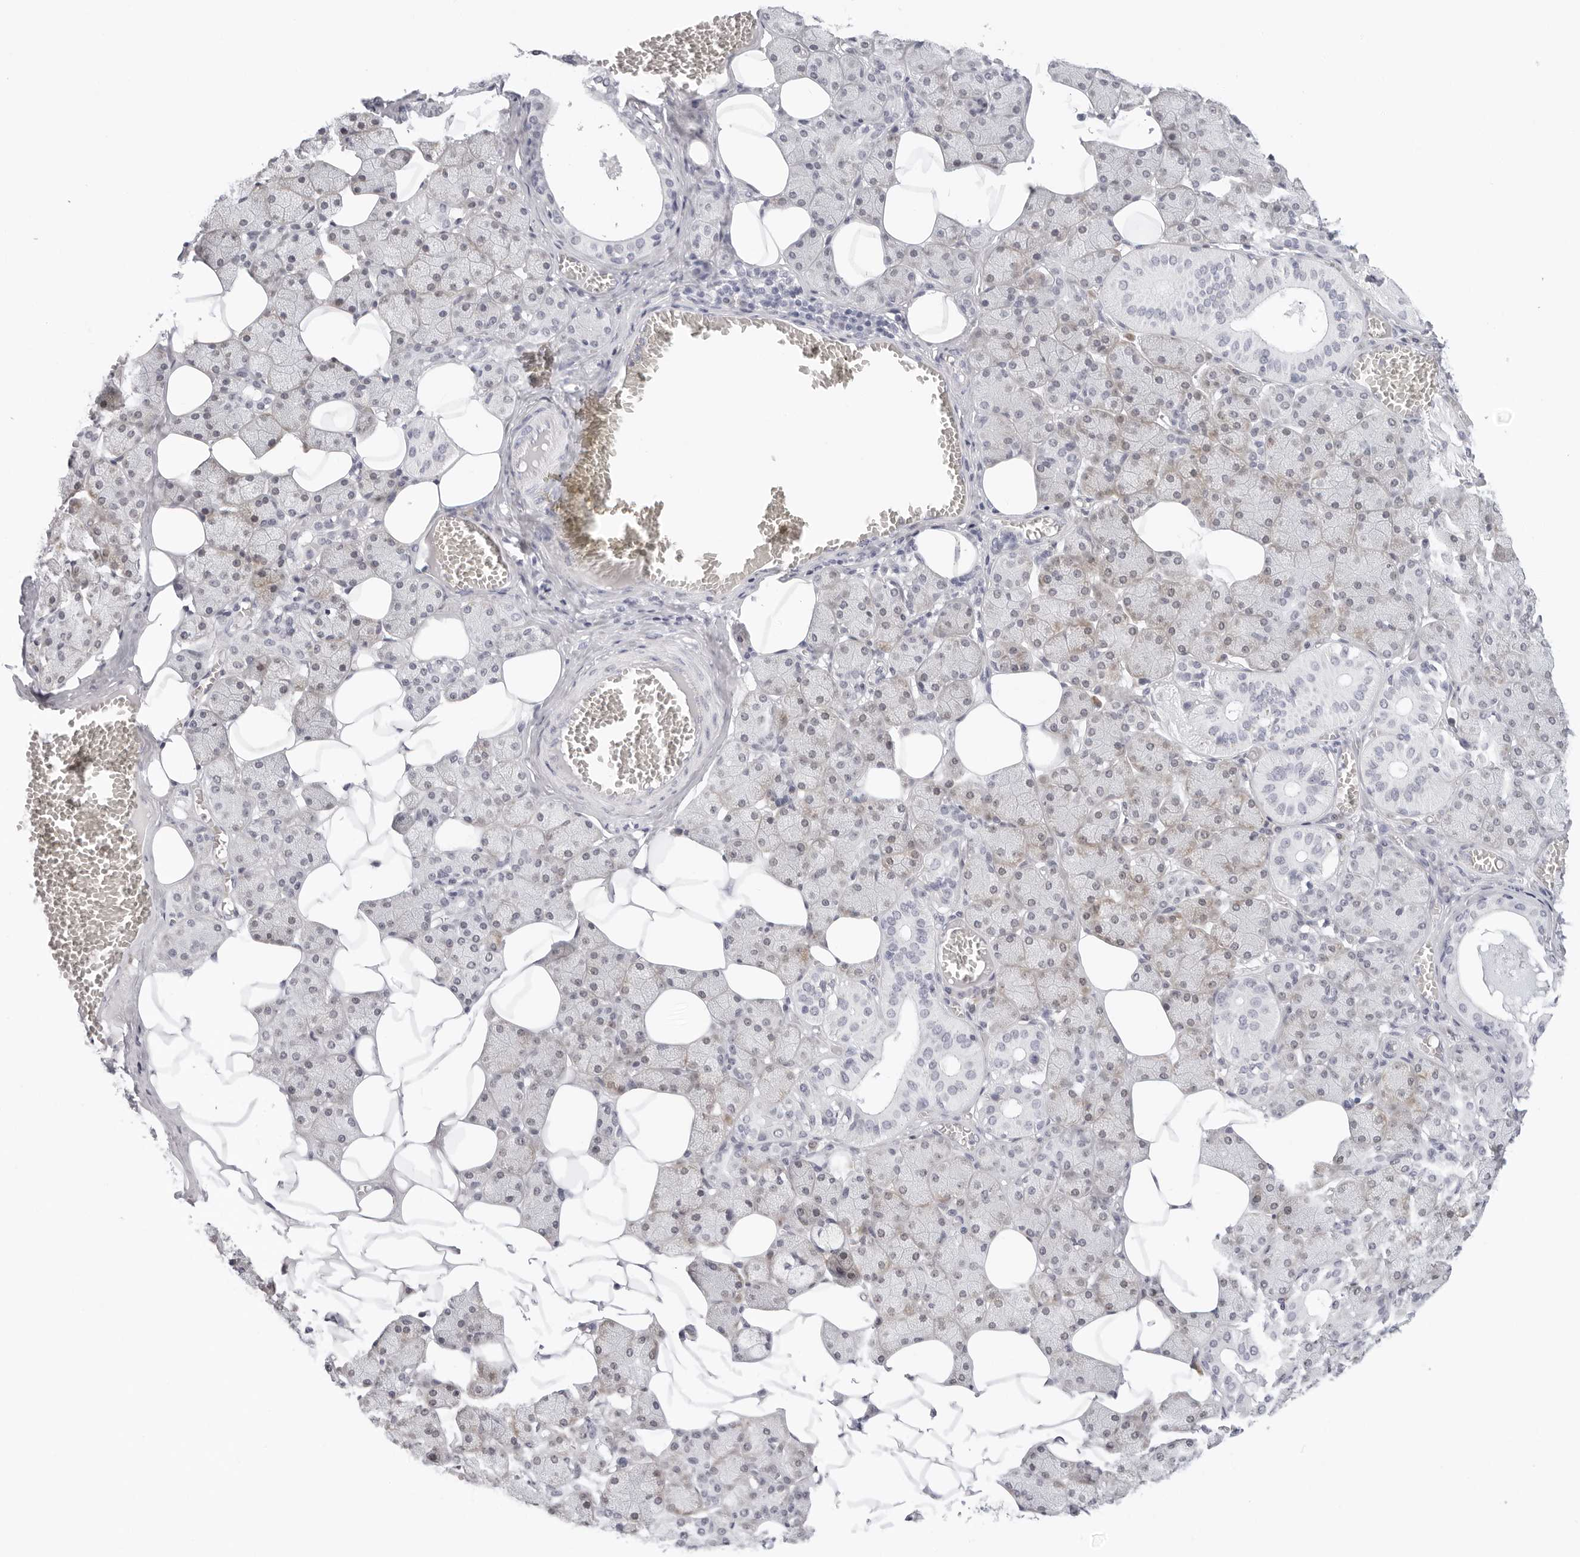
{"staining": {"intensity": "weak", "quantity": "<25%", "location": "nuclear"}, "tissue": "salivary gland", "cell_type": "Glandular cells", "image_type": "normal", "snomed": [{"axis": "morphology", "description": "Normal tissue, NOS"}, {"axis": "topography", "description": "Salivary gland"}], "caption": "The histopathology image exhibits no staining of glandular cells in normal salivary gland.", "gene": "EDN2", "patient": {"sex": "female", "age": 33}}